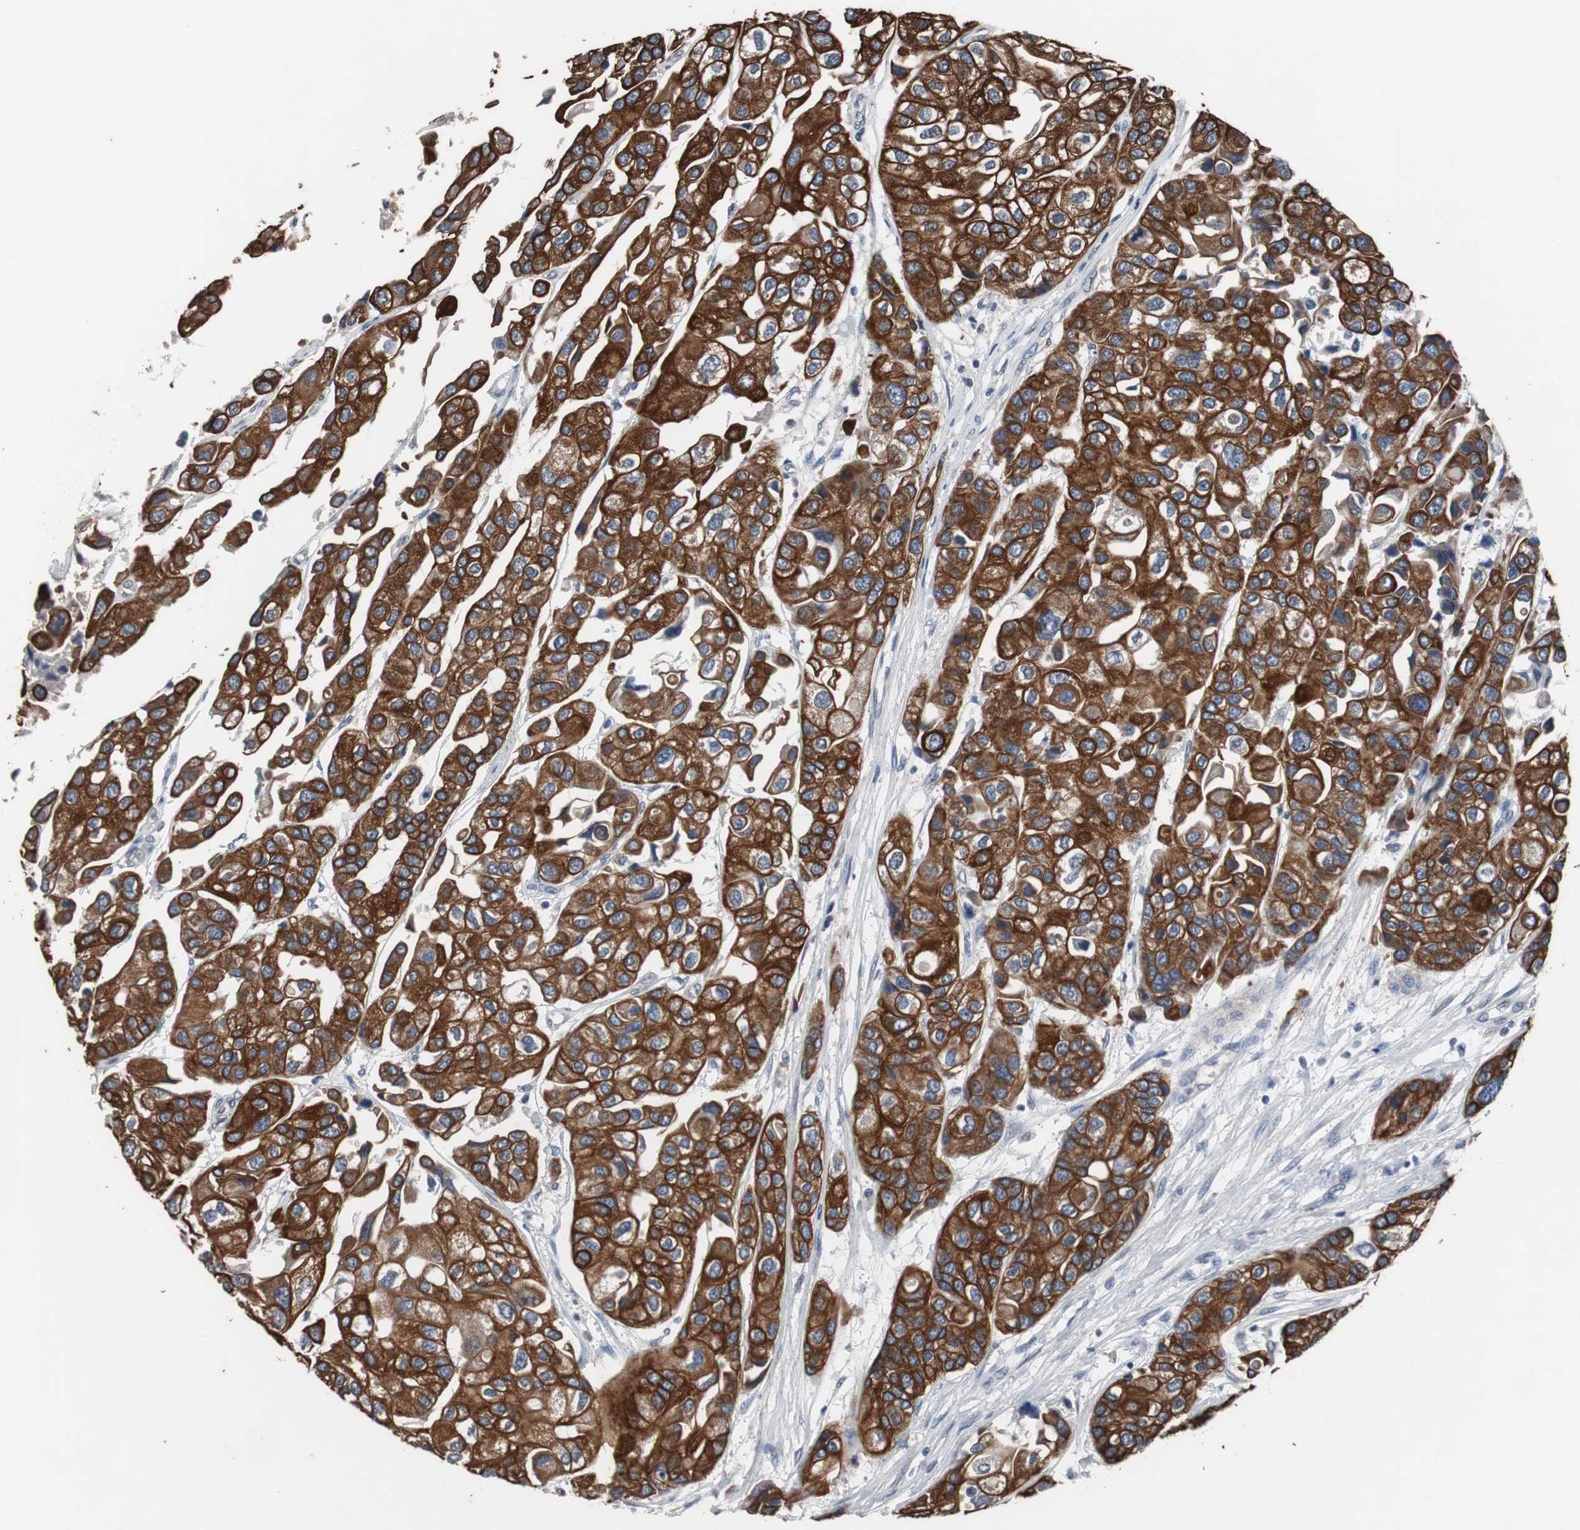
{"staining": {"intensity": "strong", "quantity": ">75%", "location": "cytoplasmic/membranous"}, "tissue": "urothelial cancer", "cell_type": "Tumor cells", "image_type": "cancer", "snomed": [{"axis": "morphology", "description": "Urothelial carcinoma, High grade"}, {"axis": "topography", "description": "Urinary bladder"}], "caption": "This is a histology image of immunohistochemistry staining of high-grade urothelial carcinoma, which shows strong positivity in the cytoplasmic/membranous of tumor cells.", "gene": "USP10", "patient": {"sex": "female", "age": 64}}